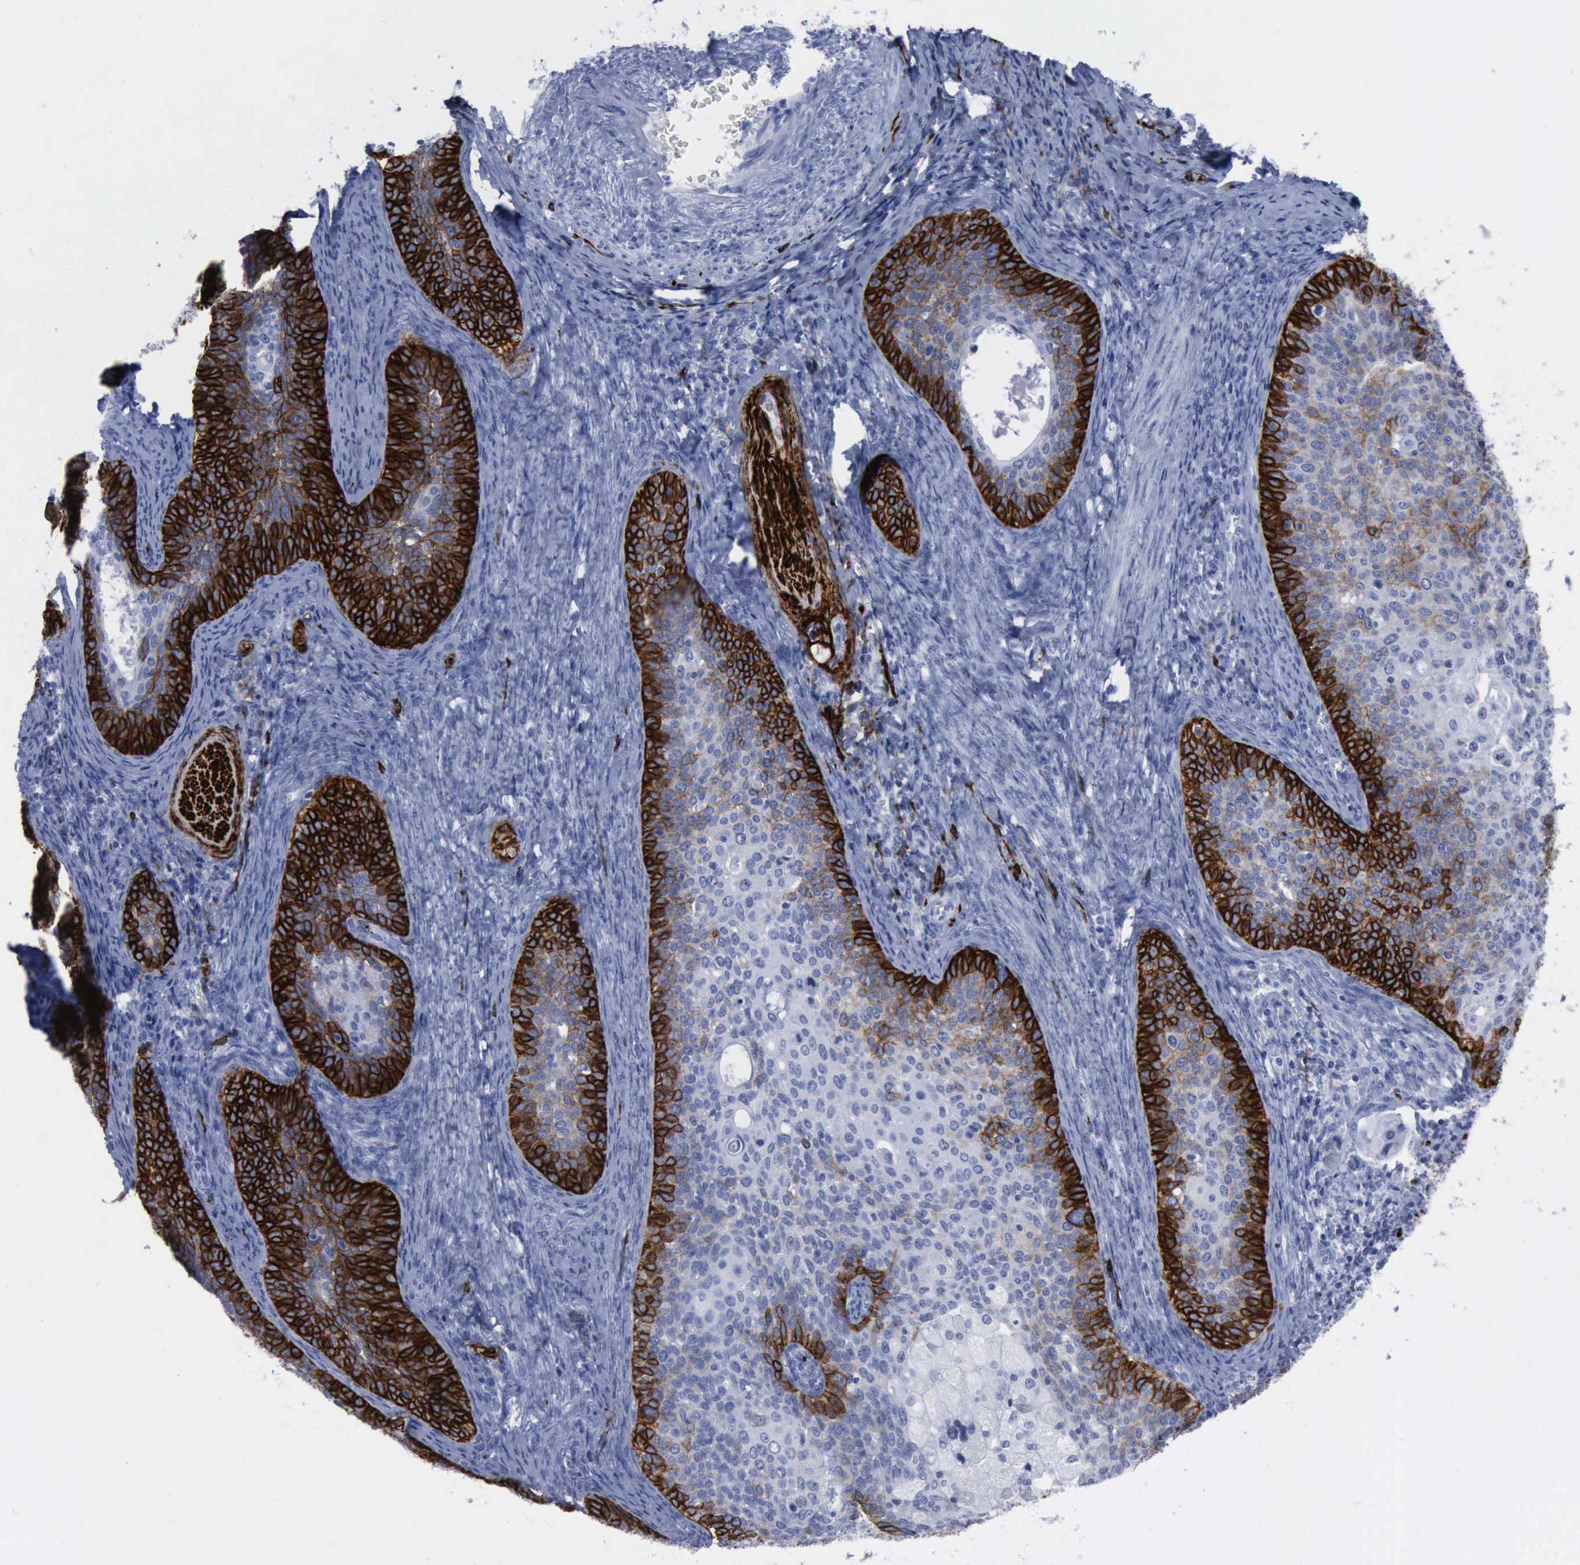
{"staining": {"intensity": "strong", "quantity": "25%-75%", "location": "cytoplasmic/membranous"}, "tissue": "cervical cancer", "cell_type": "Tumor cells", "image_type": "cancer", "snomed": [{"axis": "morphology", "description": "Squamous cell carcinoma, NOS"}, {"axis": "topography", "description": "Cervix"}], "caption": "Immunohistochemical staining of cervical cancer displays strong cytoplasmic/membranous protein expression in about 25%-75% of tumor cells. (DAB (3,3'-diaminobenzidine) = brown stain, brightfield microscopy at high magnification).", "gene": "NGFR", "patient": {"sex": "female", "age": 33}}